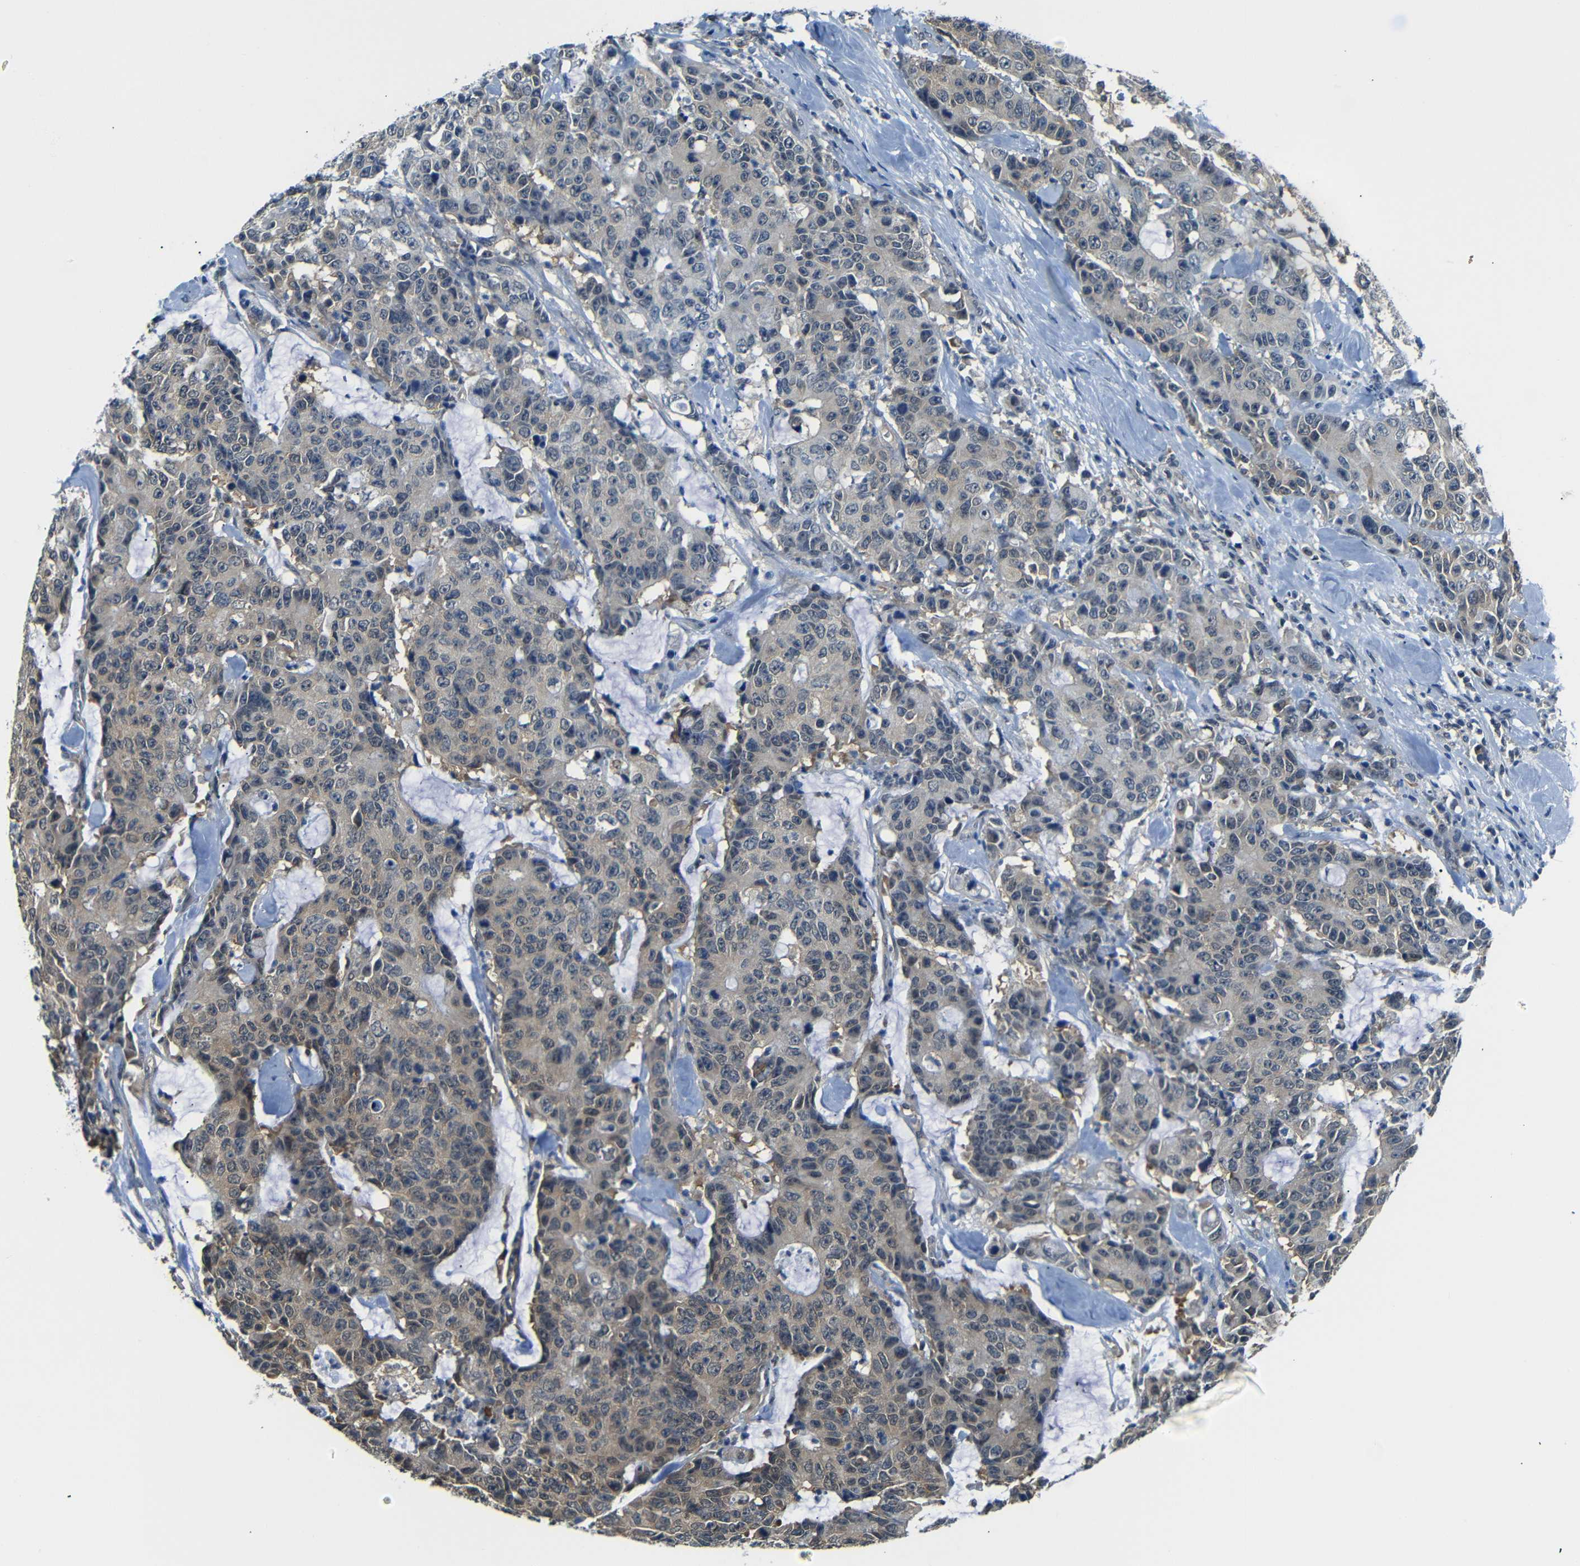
{"staining": {"intensity": "moderate", "quantity": "25%-75%", "location": "cytoplasmic/membranous"}, "tissue": "colorectal cancer", "cell_type": "Tumor cells", "image_type": "cancer", "snomed": [{"axis": "morphology", "description": "Adenocarcinoma, NOS"}, {"axis": "topography", "description": "Colon"}], "caption": "DAB immunohistochemical staining of colorectal cancer (adenocarcinoma) displays moderate cytoplasmic/membranous protein staining in approximately 25%-75% of tumor cells.", "gene": "UBXN1", "patient": {"sex": "female", "age": 86}}